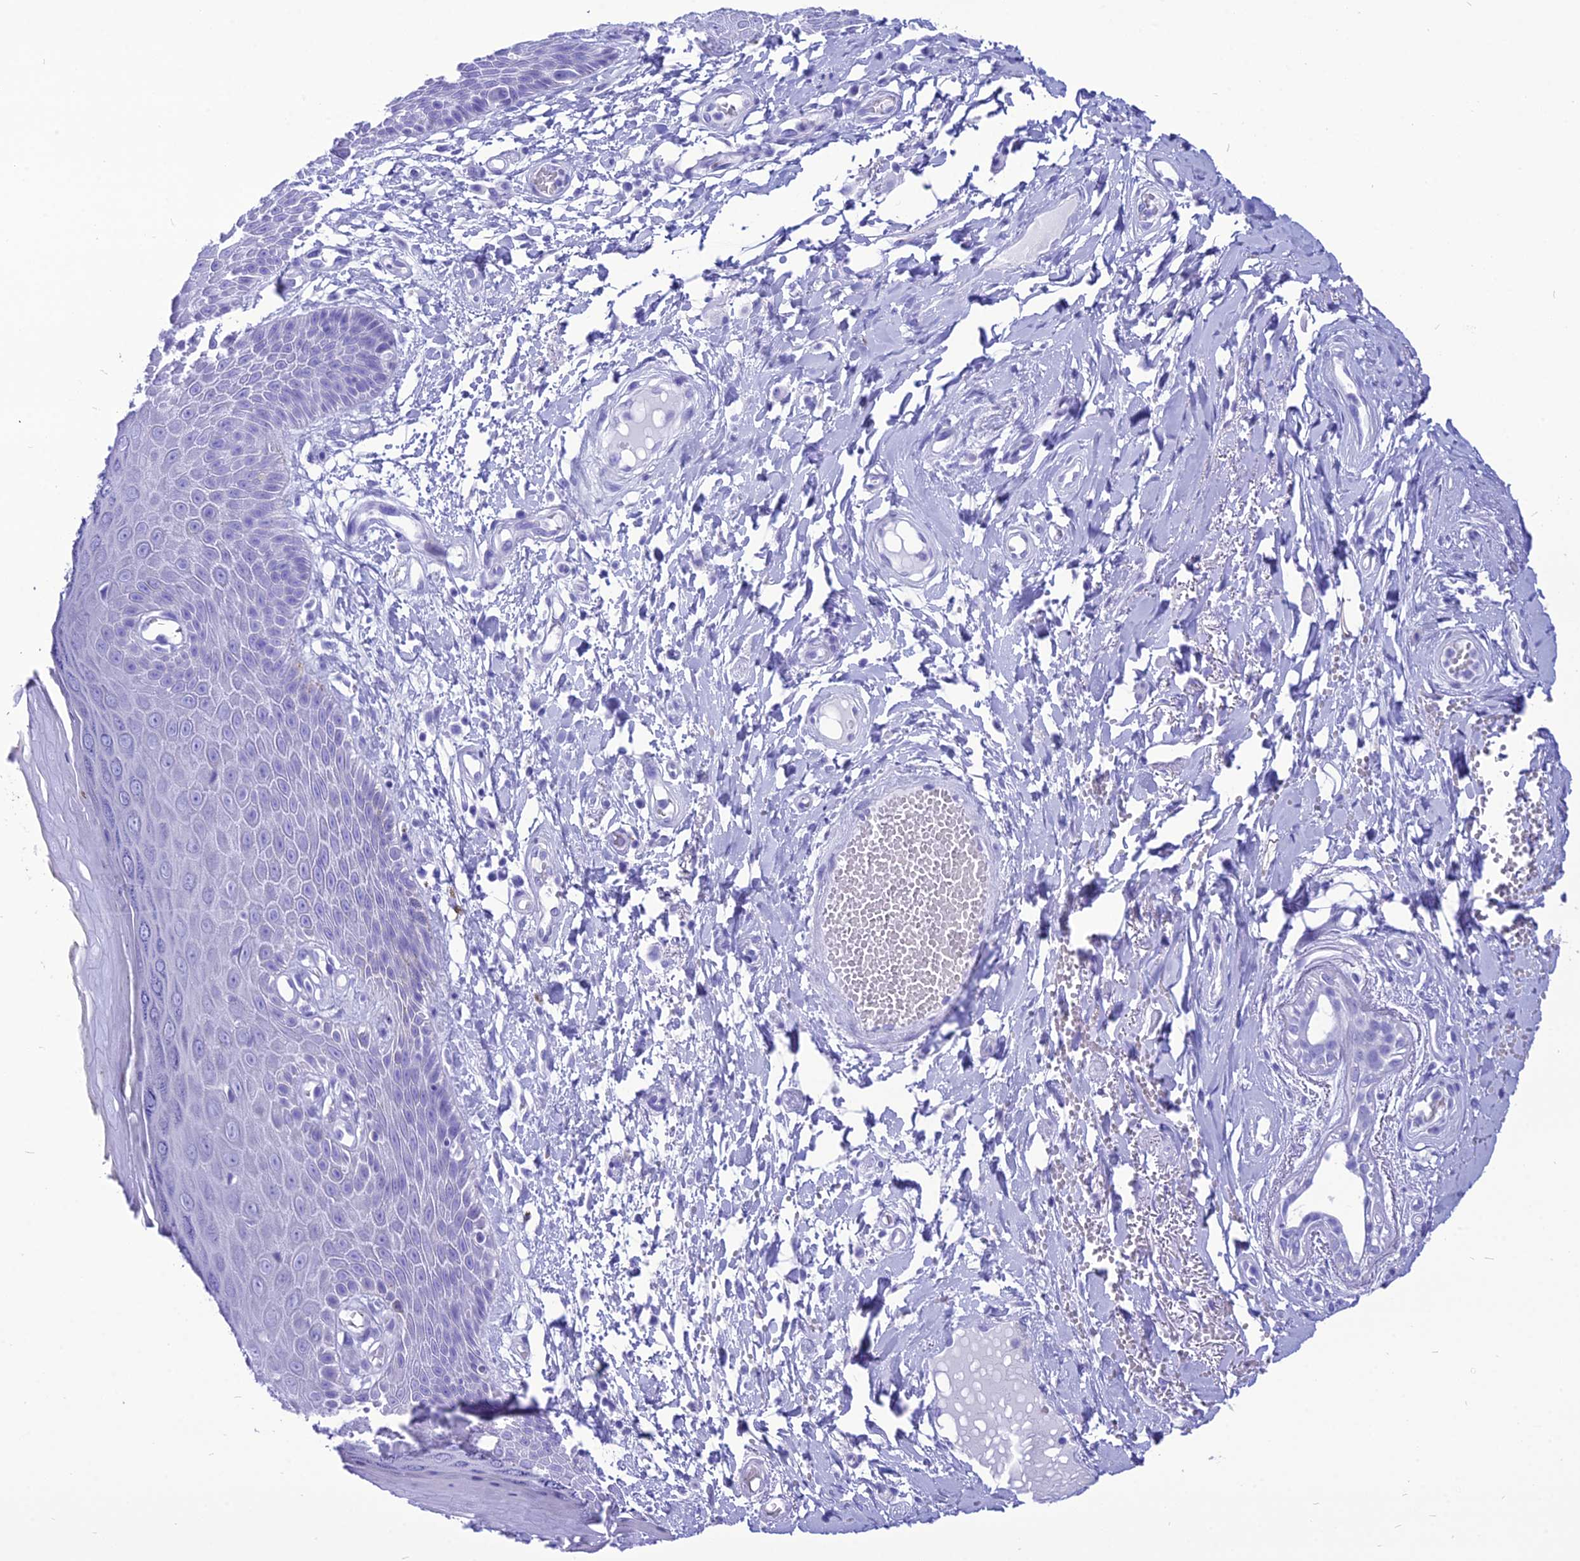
{"staining": {"intensity": "moderate", "quantity": "<25%", "location": "cytoplasmic/membranous"}, "tissue": "skin", "cell_type": "Epidermal cells", "image_type": "normal", "snomed": [{"axis": "morphology", "description": "Normal tissue, NOS"}, {"axis": "topography", "description": "Anal"}], "caption": "Epidermal cells display moderate cytoplasmic/membranous staining in approximately <25% of cells in normal skin. The staining was performed using DAB, with brown indicating positive protein expression. Nuclei are stained blue with hematoxylin.", "gene": "PNMA5", "patient": {"sex": "male", "age": 78}}